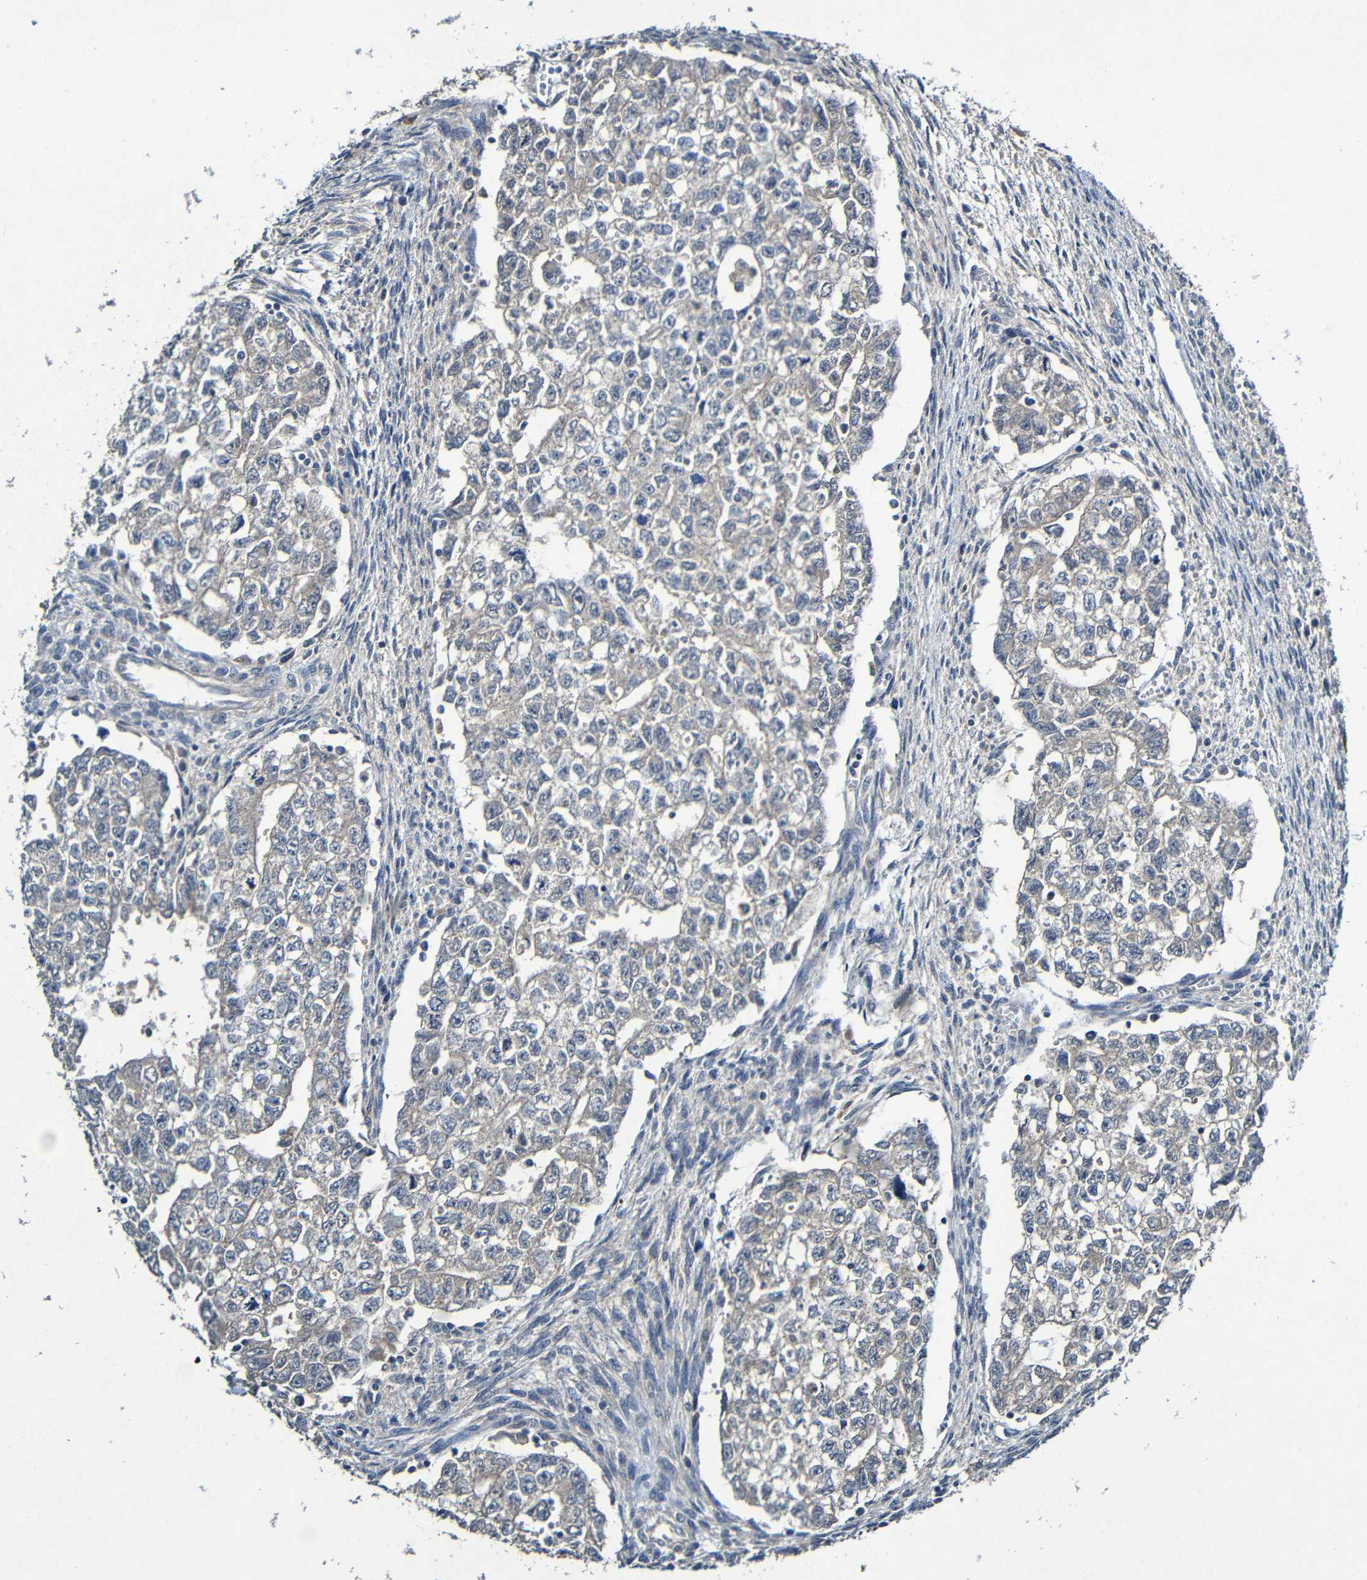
{"staining": {"intensity": "weak", "quantity": "<25%", "location": "cytoplasmic/membranous"}, "tissue": "testis cancer", "cell_type": "Tumor cells", "image_type": "cancer", "snomed": [{"axis": "morphology", "description": "Seminoma, NOS"}, {"axis": "morphology", "description": "Carcinoma, Embryonal, NOS"}, {"axis": "topography", "description": "Testis"}], "caption": "A histopathology image of human testis cancer is negative for staining in tumor cells.", "gene": "LRRC70", "patient": {"sex": "male", "age": 38}}